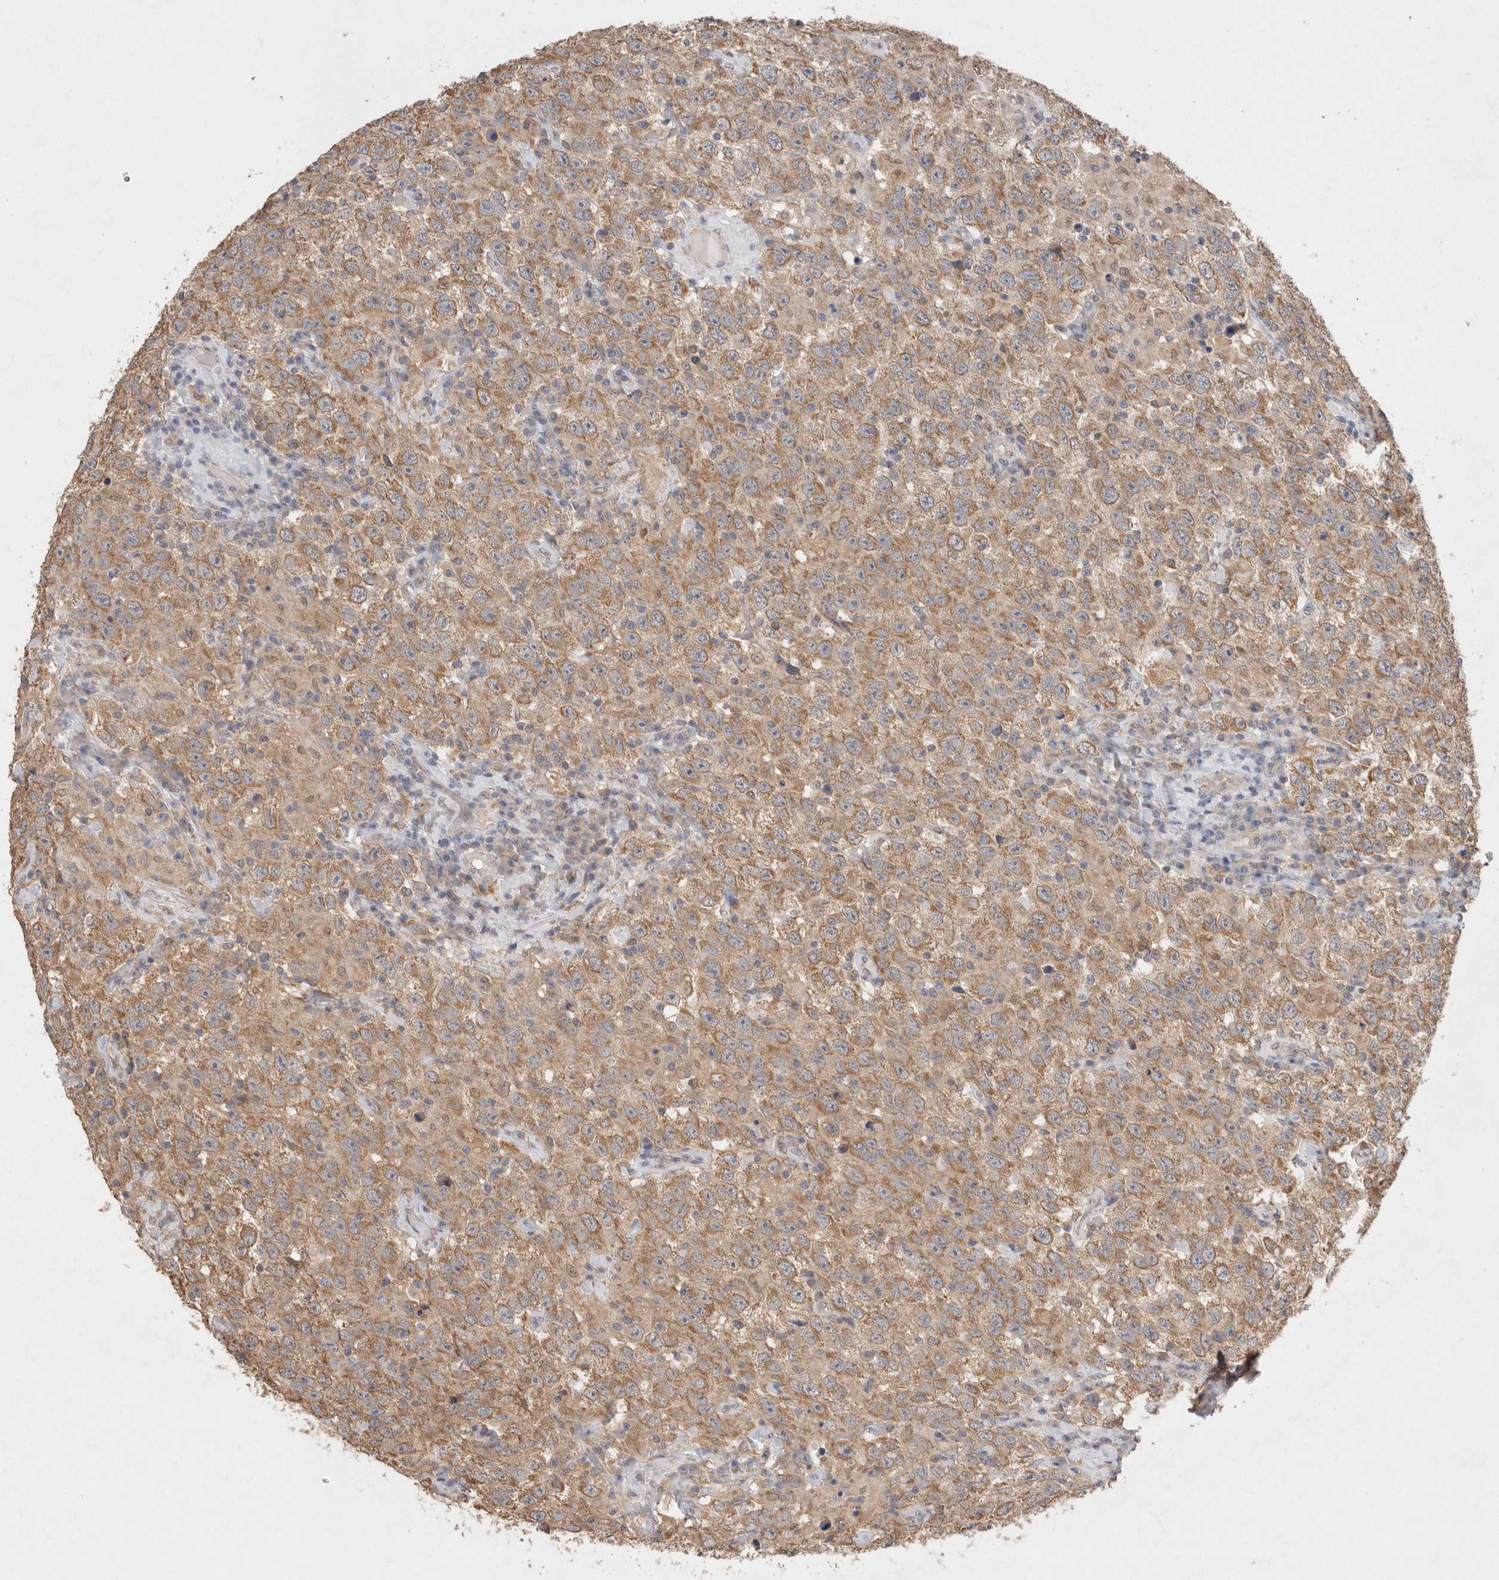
{"staining": {"intensity": "moderate", "quantity": ">75%", "location": "cytoplasmic/membranous"}, "tissue": "testis cancer", "cell_type": "Tumor cells", "image_type": "cancer", "snomed": [{"axis": "morphology", "description": "Seminoma, NOS"}, {"axis": "topography", "description": "Testis"}], "caption": "Moderate cytoplasmic/membranous positivity is appreciated in approximately >75% of tumor cells in testis cancer (seminoma).", "gene": "RAB14", "patient": {"sex": "male", "age": 41}}